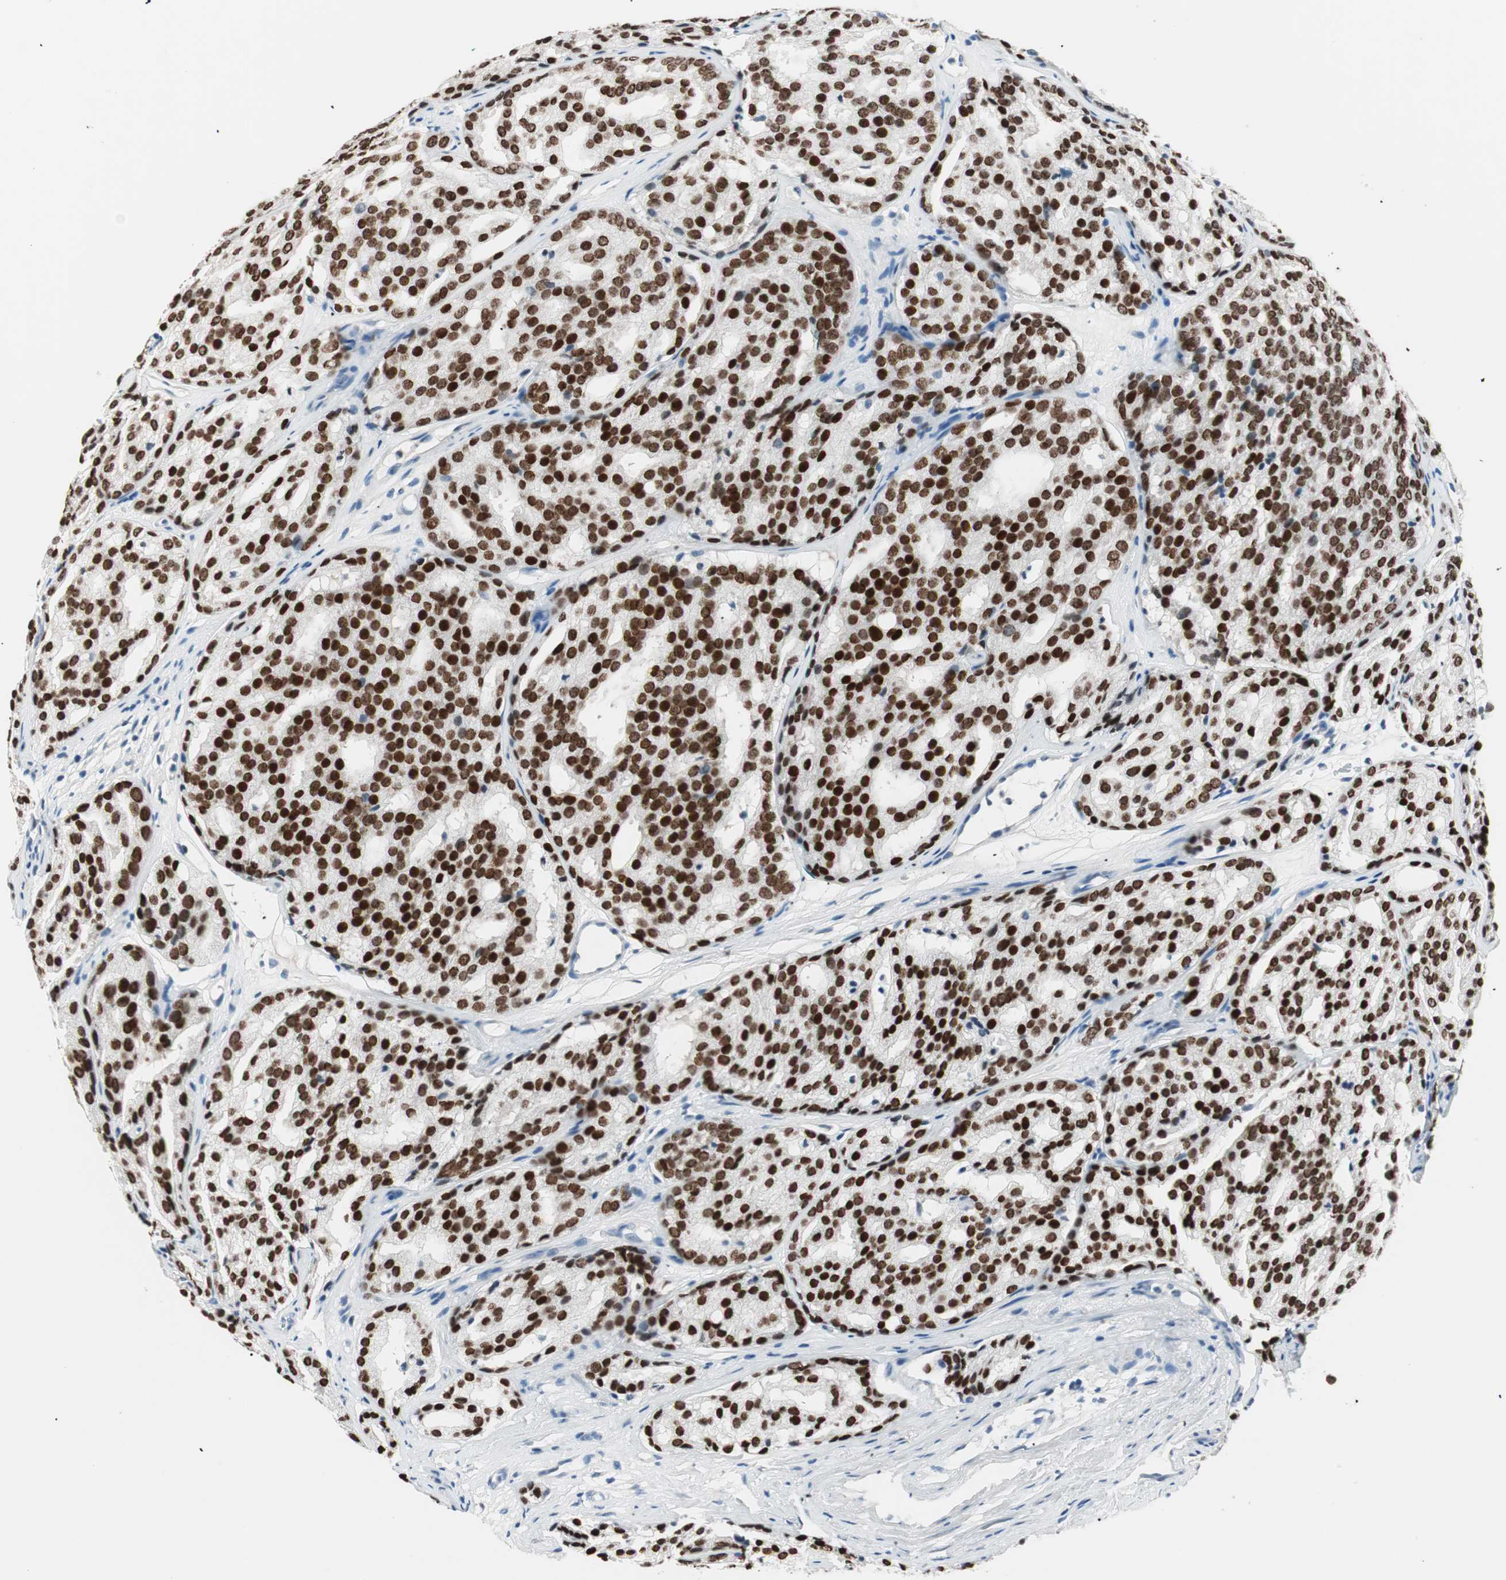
{"staining": {"intensity": "strong", "quantity": ">75%", "location": "nuclear"}, "tissue": "prostate cancer", "cell_type": "Tumor cells", "image_type": "cancer", "snomed": [{"axis": "morphology", "description": "Adenocarcinoma, High grade"}, {"axis": "topography", "description": "Prostate"}], "caption": "This micrograph shows IHC staining of human prostate cancer (high-grade adenocarcinoma), with high strong nuclear staining in about >75% of tumor cells.", "gene": "HOXB13", "patient": {"sex": "male", "age": 64}}